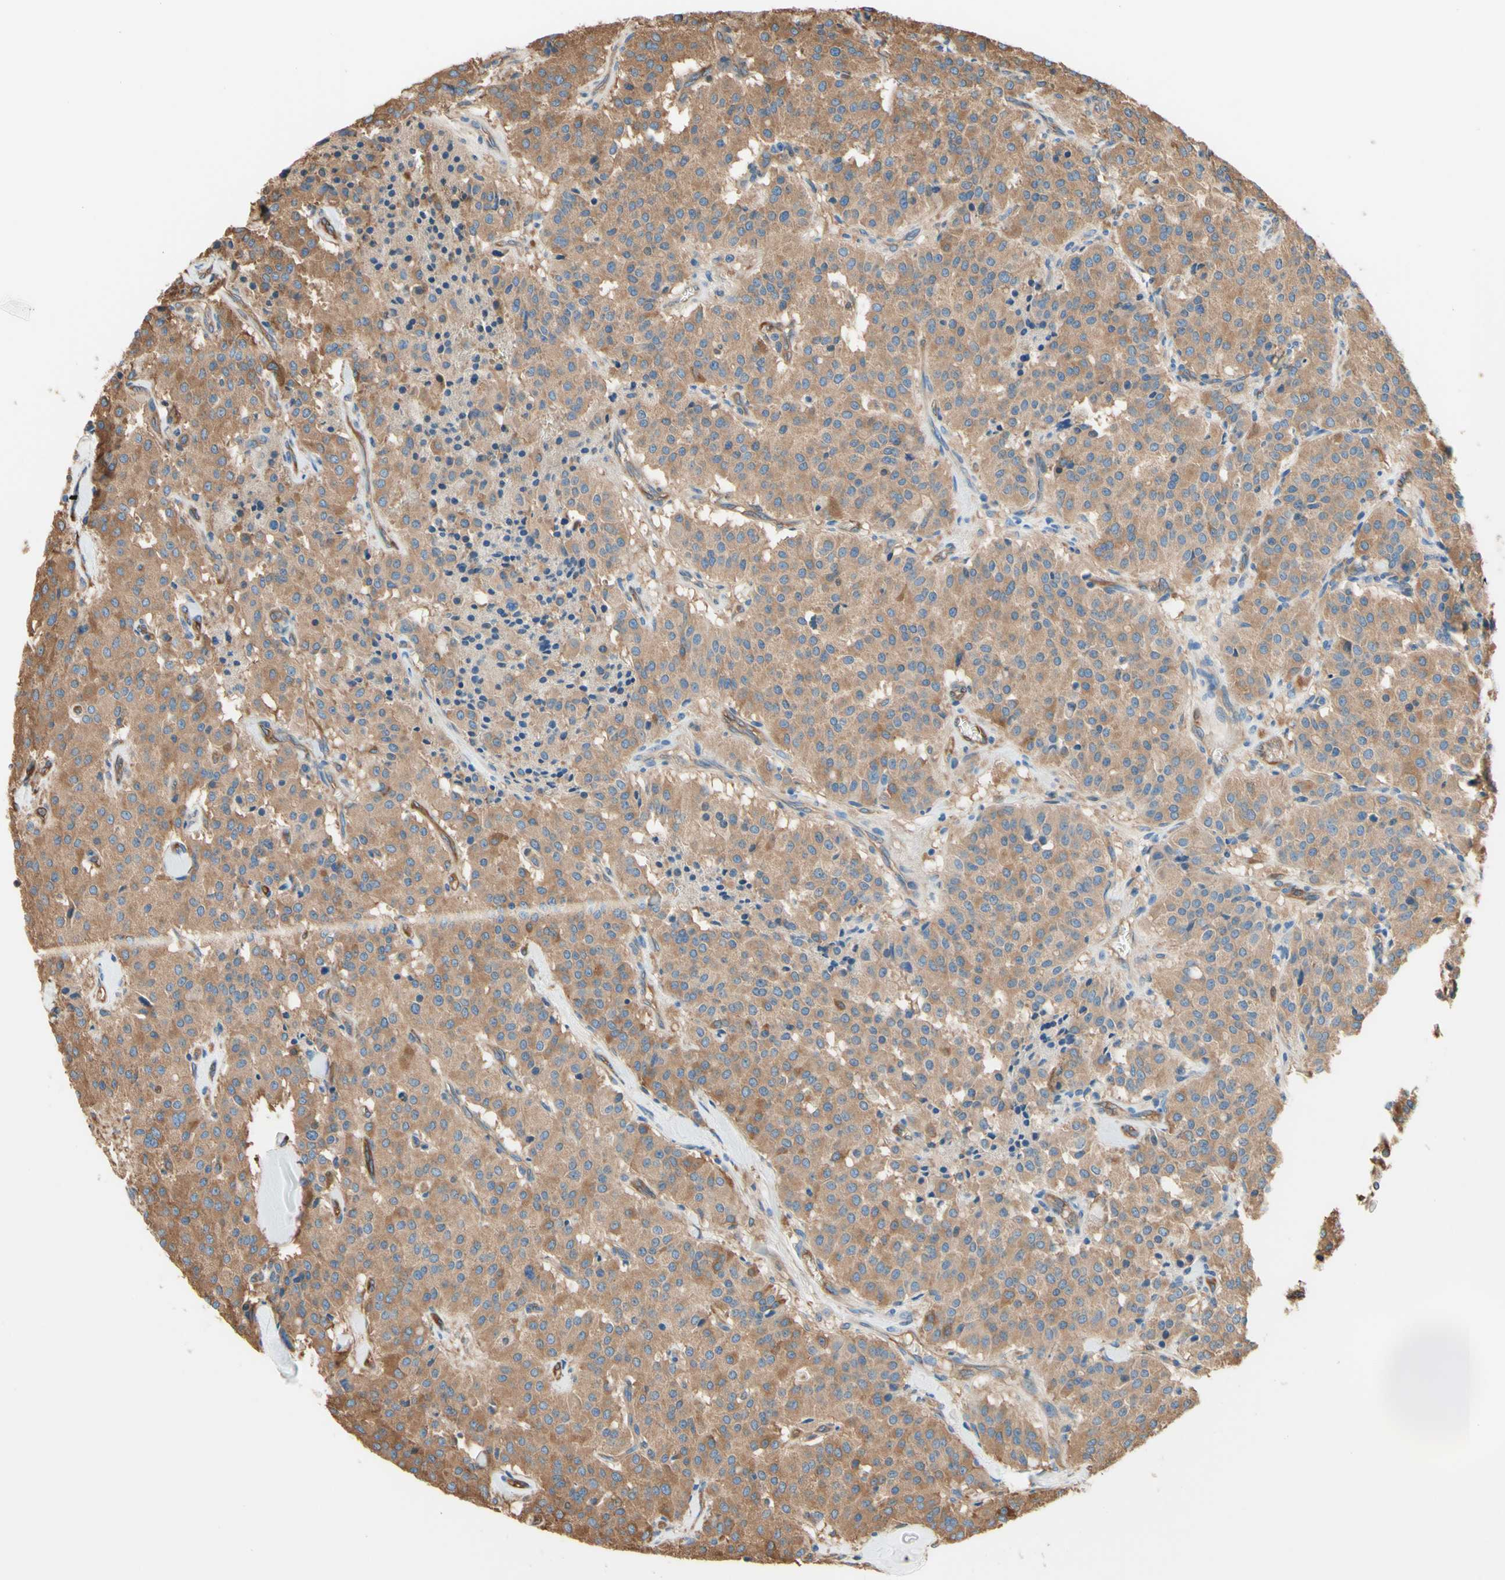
{"staining": {"intensity": "moderate", "quantity": ">75%", "location": "cytoplasmic/membranous"}, "tissue": "carcinoid", "cell_type": "Tumor cells", "image_type": "cancer", "snomed": [{"axis": "morphology", "description": "Carcinoid, malignant, NOS"}, {"axis": "topography", "description": "Lung"}], "caption": "The immunohistochemical stain labels moderate cytoplasmic/membranous expression in tumor cells of carcinoid tissue.", "gene": "DPYSL3", "patient": {"sex": "male", "age": 30}}